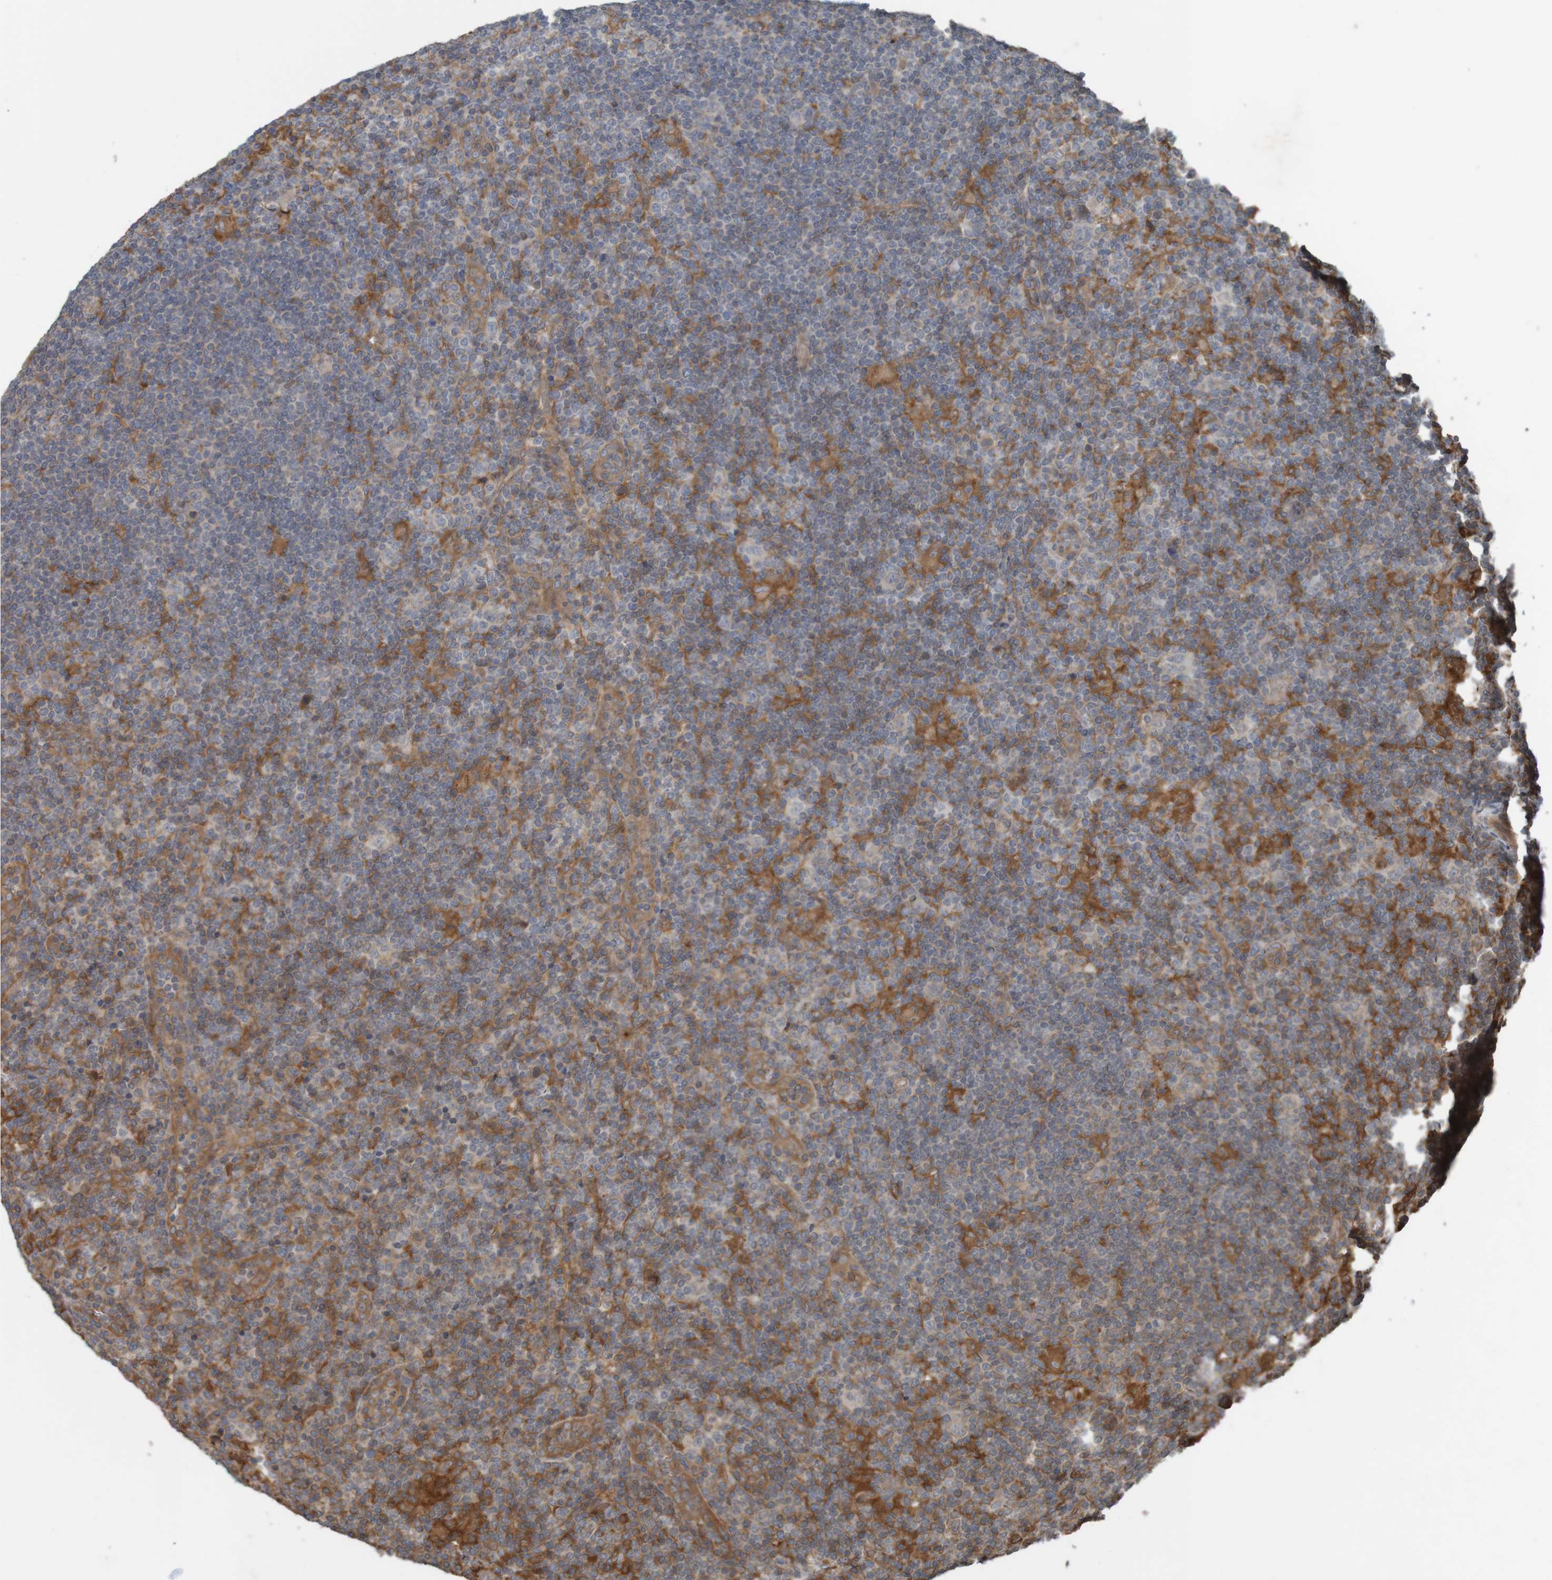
{"staining": {"intensity": "weak", "quantity": "<25%", "location": "cytoplasmic/membranous"}, "tissue": "lymphoma", "cell_type": "Tumor cells", "image_type": "cancer", "snomed": [{"axis": "morphology", "description": "Hodgkin's disease, NOS"}, {"axis": "topography", "description": "Lymph node"}], "caption": "The photomicrograph displays no significant staining in tumor cells of Hodgkin's disease.", "gene": "ARHGEF11", "patient": {"sex": "female", "age": 57}}